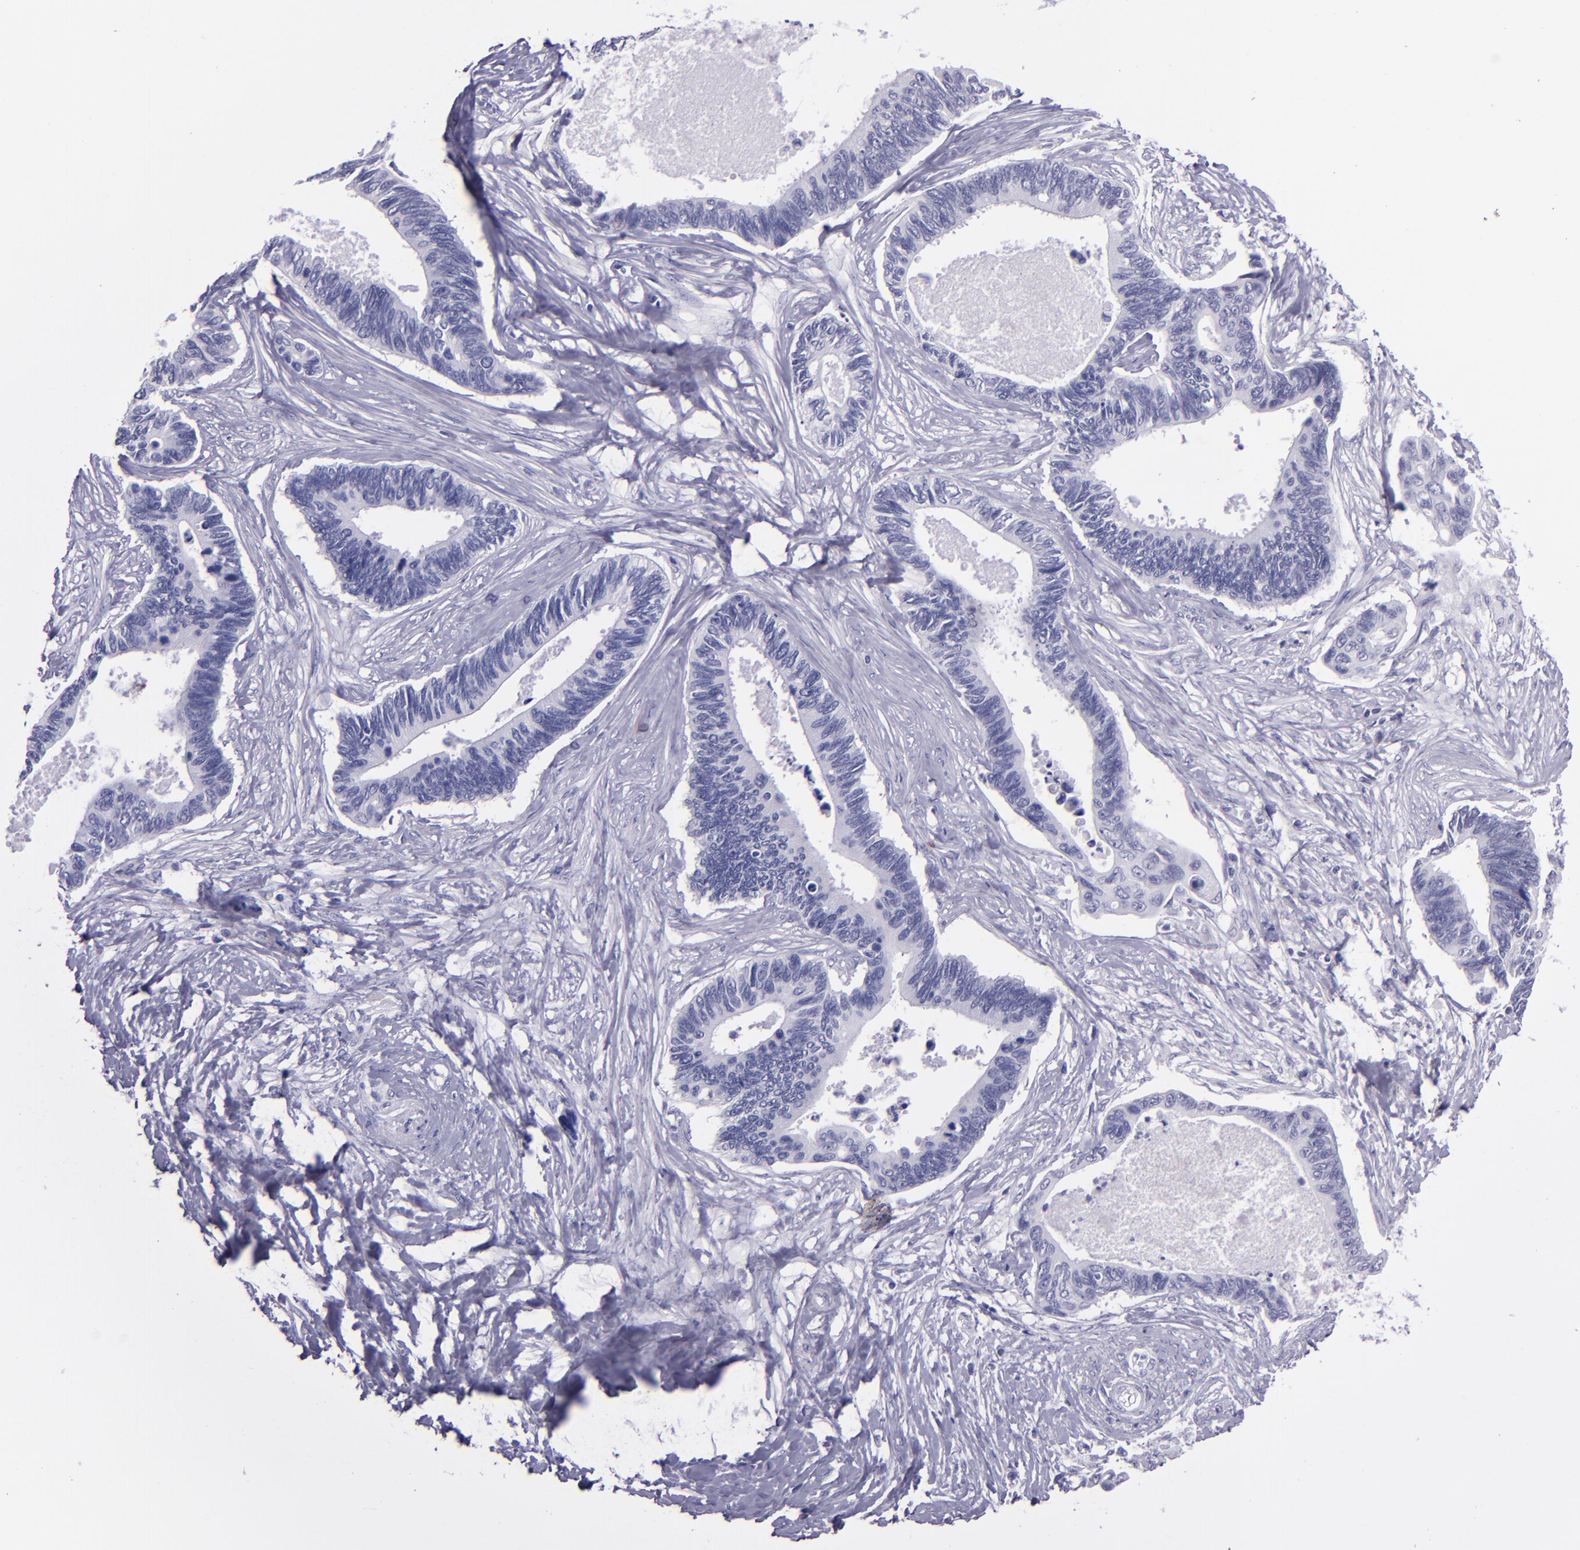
{"staining": {"intensity": "negative", "quantity": "none", "location": "none"}, "tissue": "pancreatic cancer", "cell_type": "Tumor cells", "image_type": "cancer", "snomed": [{"axis": "morphology", "description": "Adenocarcinoma, NOS"}, {"axis": "topography", "description": "Pancreas"}], "caption": "IHC histopathology image of neoplastic tissue: pancreatic cancer (adenocarcinoma) stained with DAB displays no significant protein staining in tumor cells.", "gene": "TNNT3", "patient": {"sex": "female", "age": 70}}